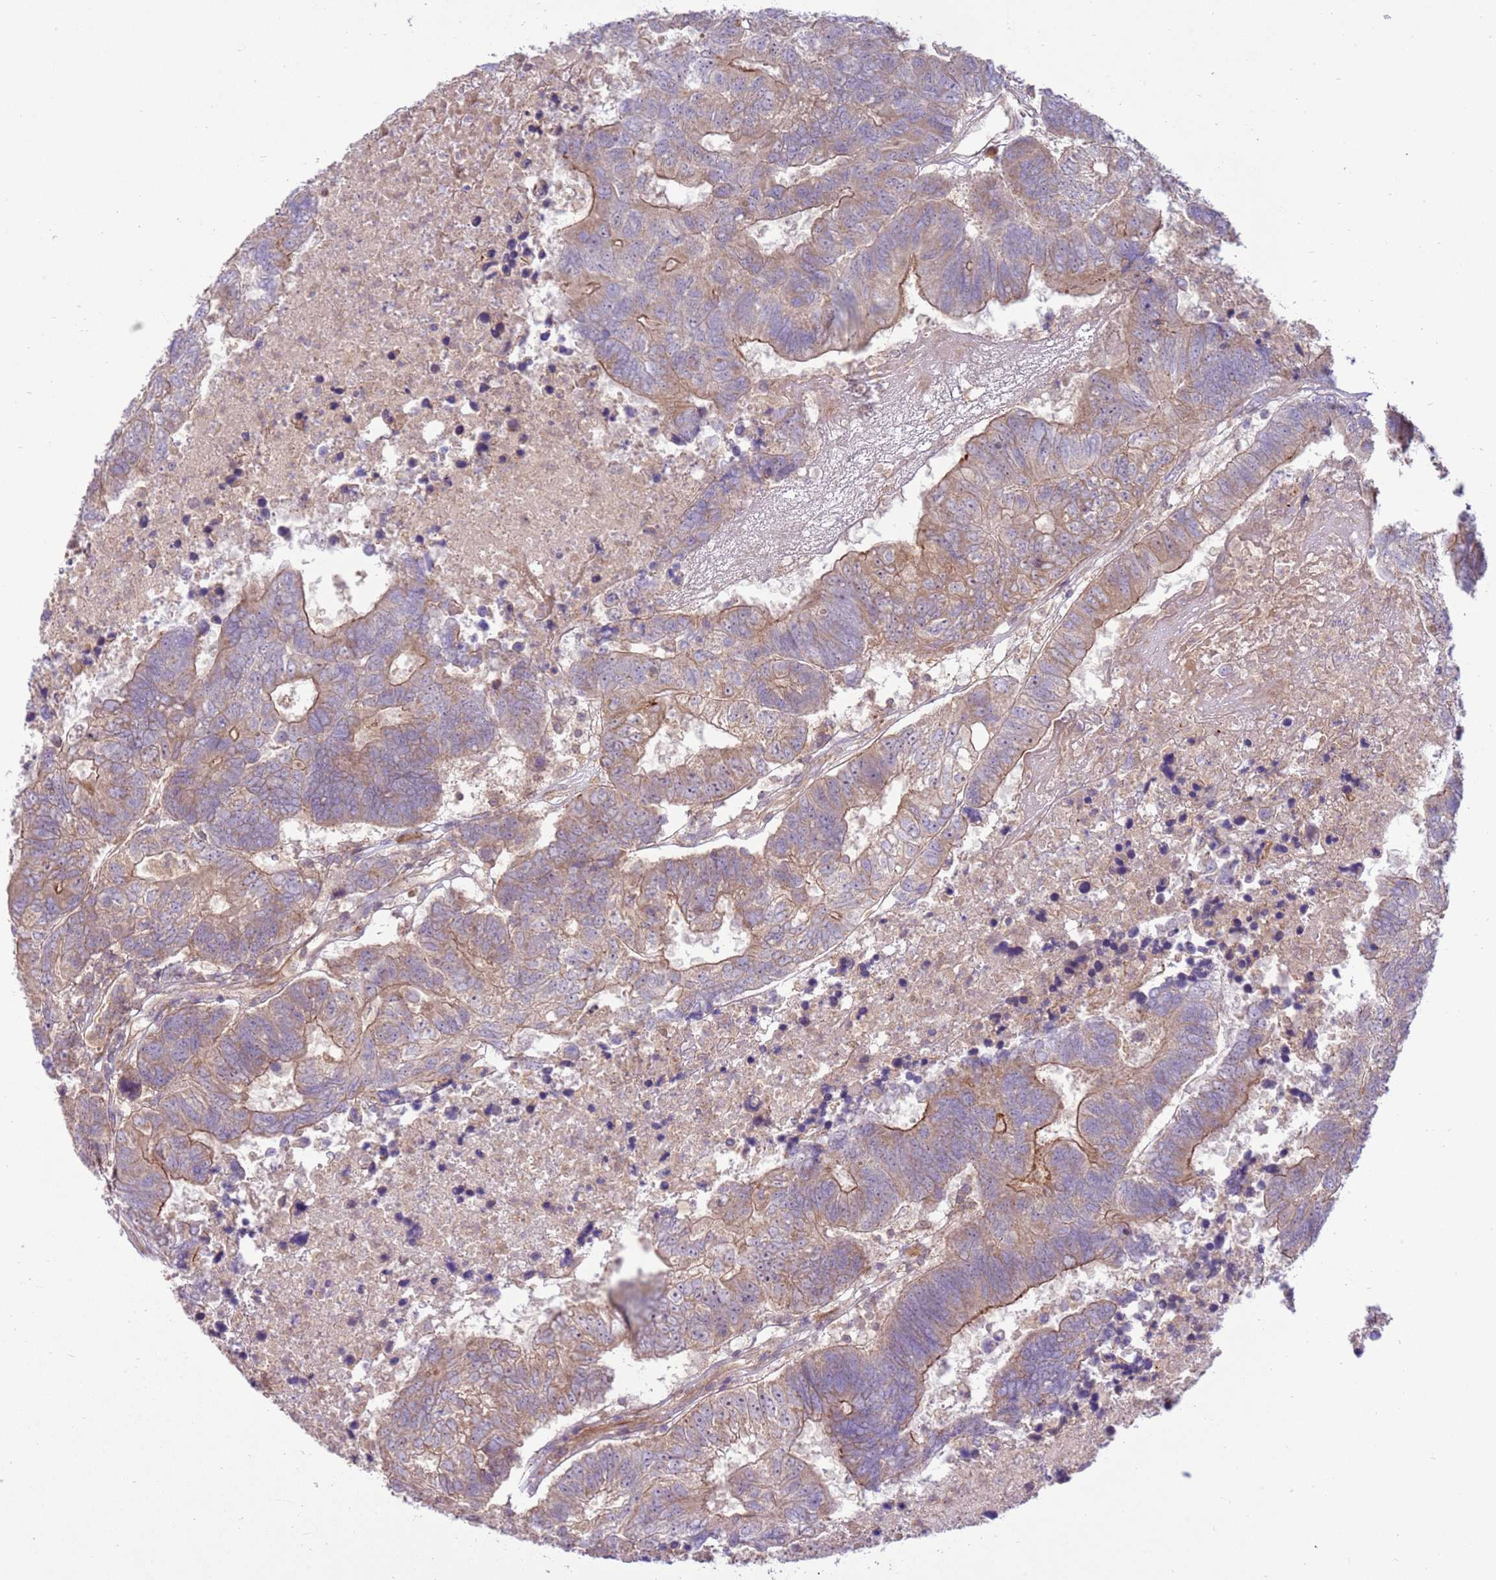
{"staining": {"intensity": "moderate", "quantity": ">75%", "location": "cytoplasmic/membranous"}, "tissue": "colorectal cancer", "cell_type": "Tumor cells", "image_type": "cancer", "snomed": [{"axis": "morphology", "description": "Adenocarcinoma, NOS"}, {"axis": "topography", "description": "Colon"}], "caption": "This histopathology image reveals colorectal cancer (adenocarcinoma) stained with immunohistochemistry (IHC) to label a protein in brown. The cytoplasmic/membranous of tumor cells show moderate positivity for the protein. Nuclei are counter-stained blue.", "gene": "ZNF624", "patient": {"sex": "female", "age": 48}}